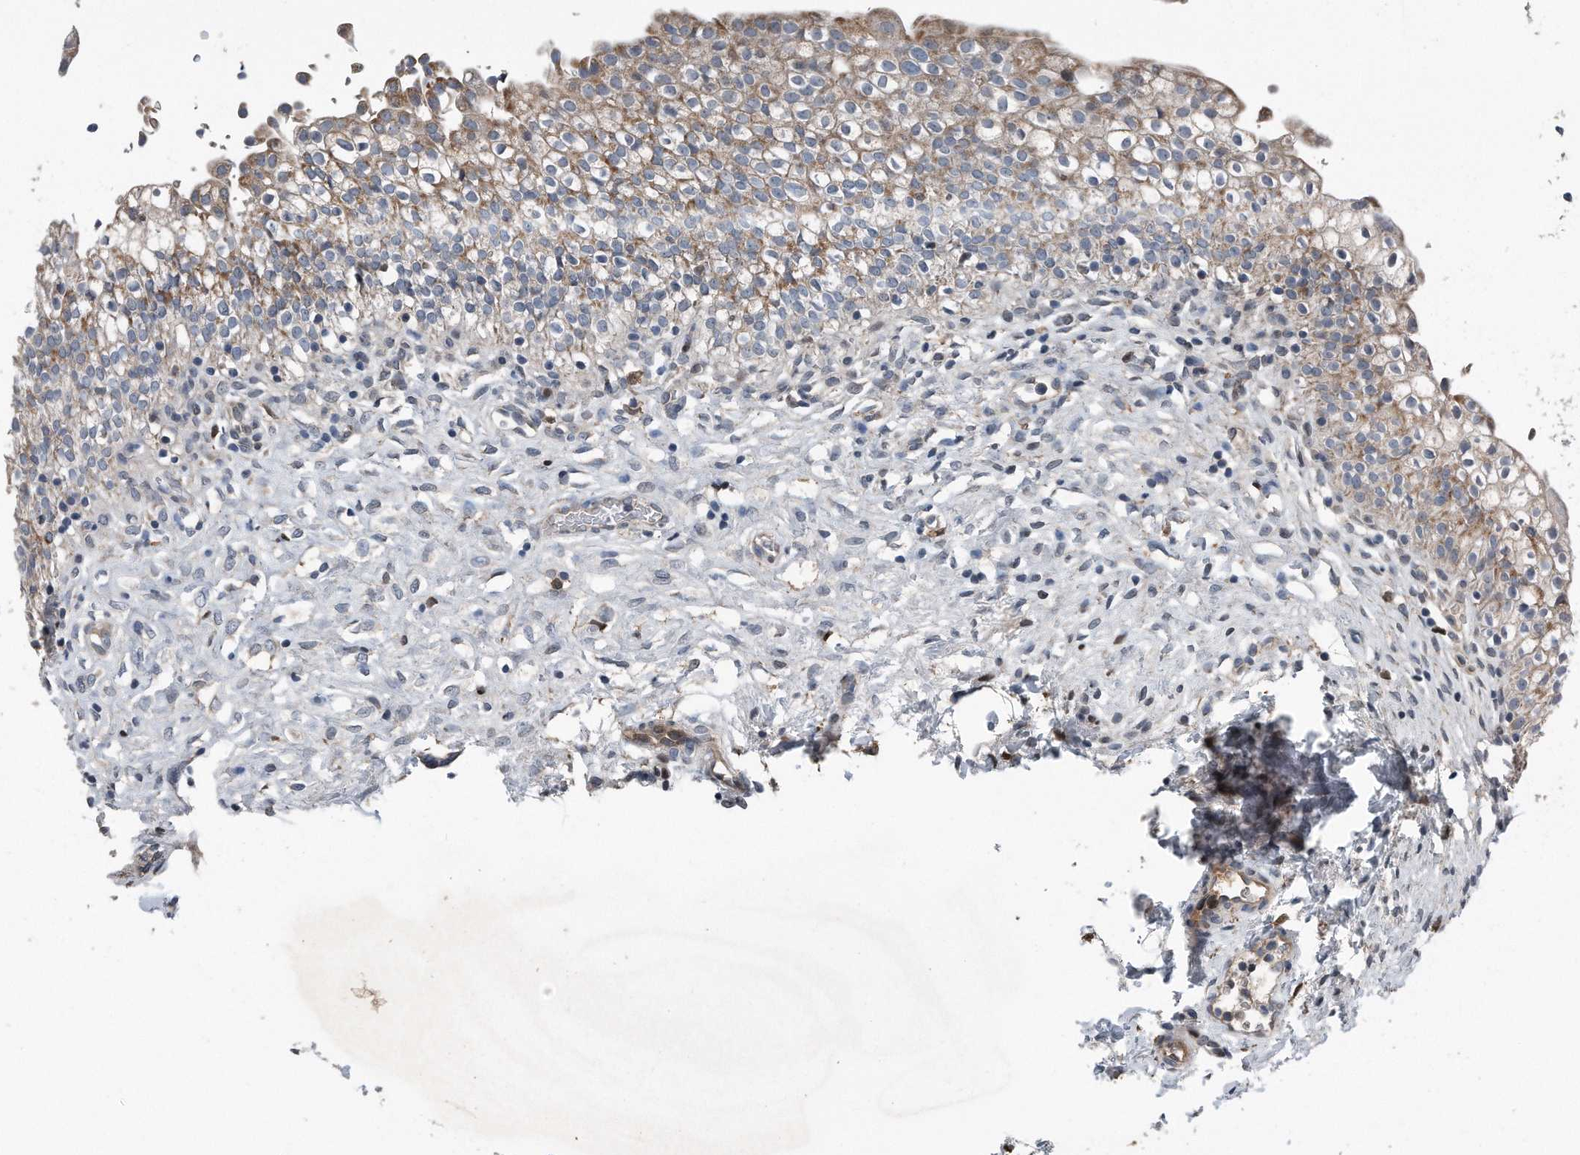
{"staining": {"intensity": "weak", "quantity": ">75%", "location": "cytoplasmic/membranous"}, "tissue": "urinary bladder", "cell_type": "Urothelial cells", "image_type": "normal", "snomed": [{"axis": "morphology", "description": "Normal tissue, NOS"}, {"axis": "topography", "description": "Urinary bladder"}], "caption": "Protein staining of unremarkable urinary bladder displays weak cytoplasmic/membranous staining in about >75% of urothelial cells.", "gene": "DST", "patient": {"sex": "male", "age": 55}}